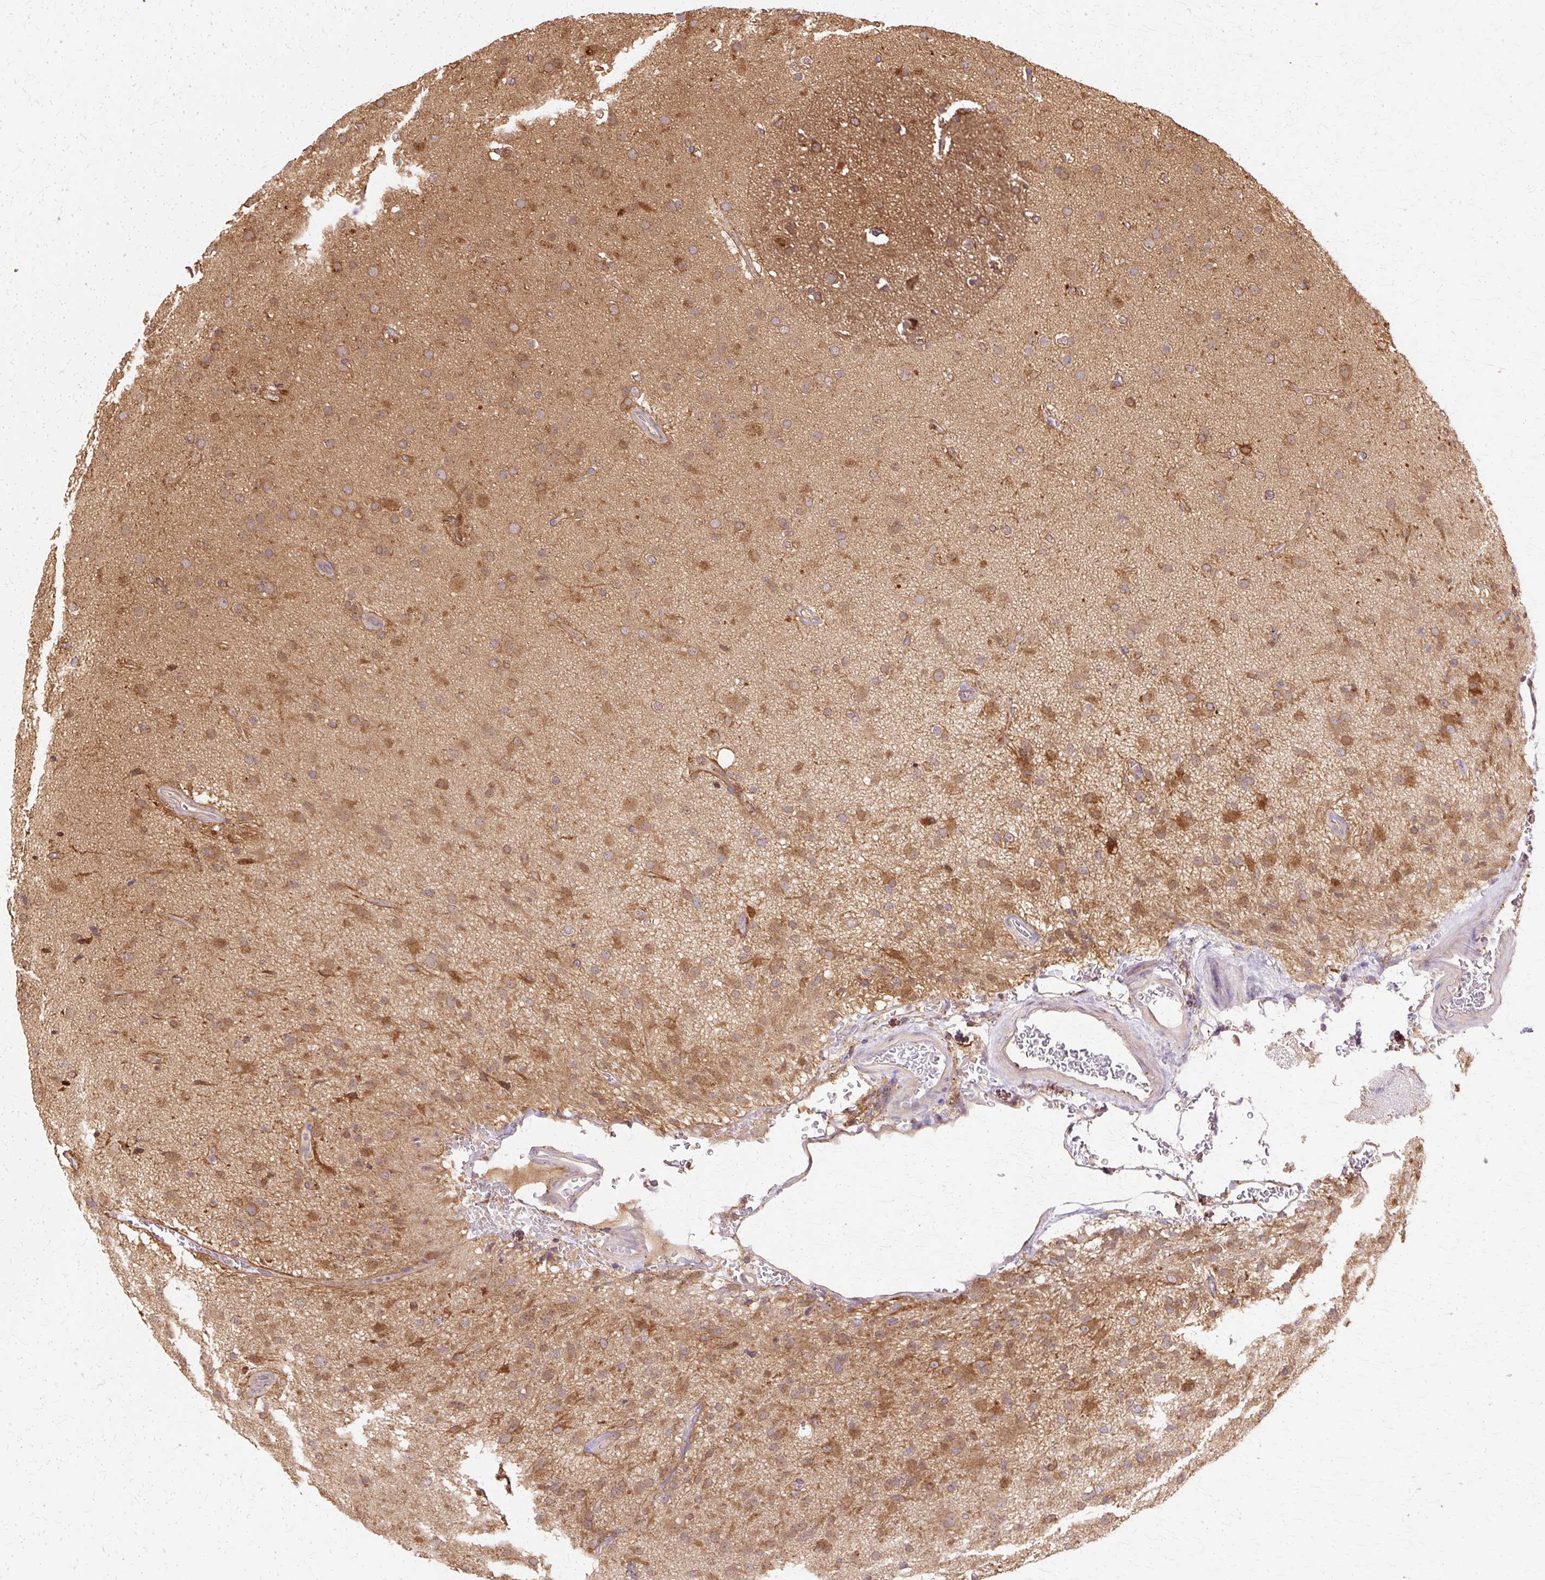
{"staining": {"intensity": "moderate", "quantity": ">75%", "location": "cytoplasmic/membranous"}, "tissue": "glioma", "cell_type": "Tumor cells", "image_type": "cancer", "snomed": [{"axis": "morphology", "description": "Glioma, malignant, Low grade"}, {"axis": "topography", "description": "Brain"}], "caption": "Immunohistochemical staining of human low-grade glioma (malignant) displays medium levels of moderate cytoplasmic/membranous protein positivity in approximately >75% of tumor cells. (Brightfield microscopy of DAB IHC at high magnification).", "gene": "COPB1", "patient": {"sex": "male", "age": 65}}